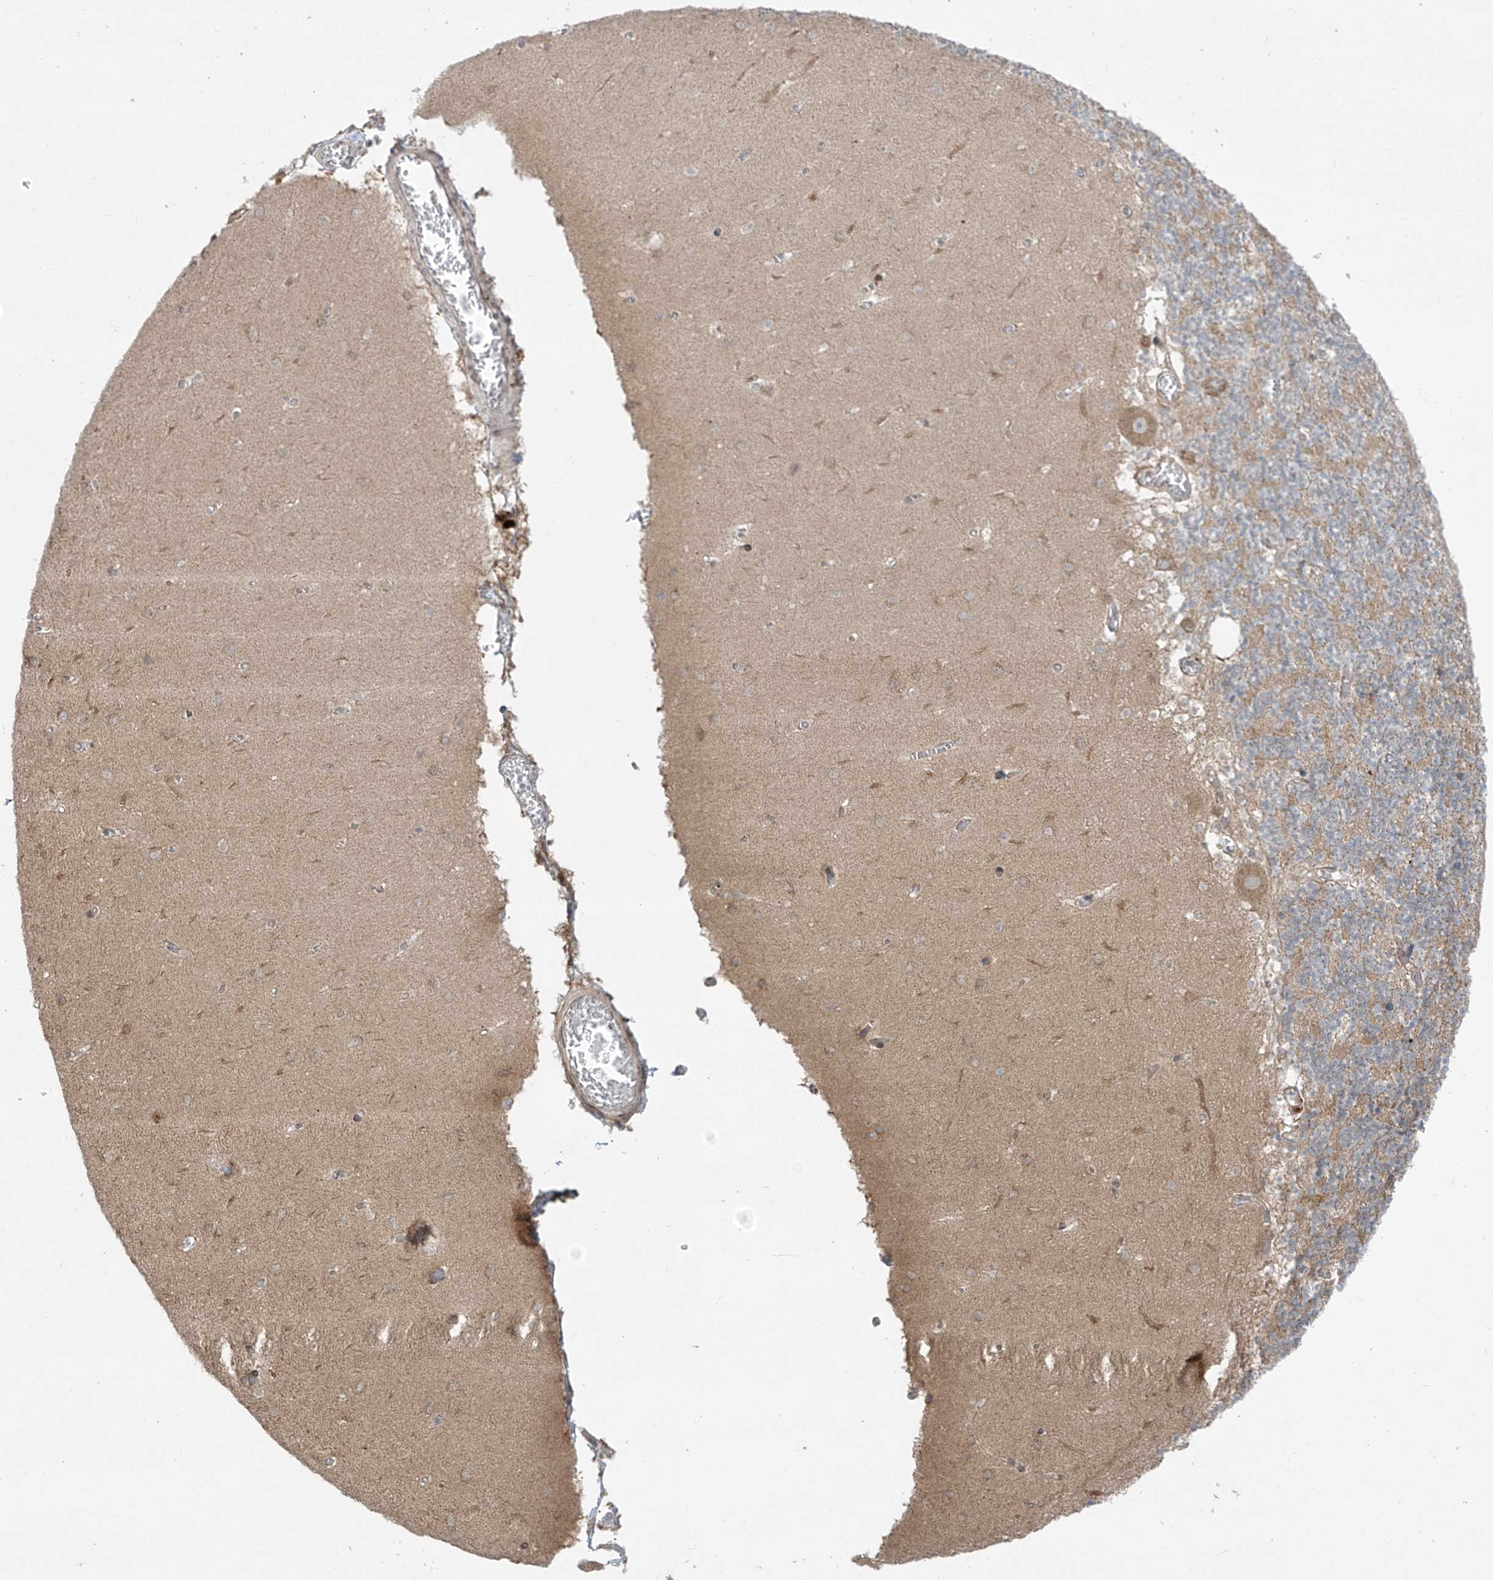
{"staining": {"intensity": "weak", "quantity": "25%-75%", "location": "cytoplasmic/membranous"}, "tissue": "cerebellum", "cell_type": "Cells in granular layer", "image_type": "normal", "snomed": [{"axis": "morphology", "description": "Normal tissue, NOS"}, {"axis": "topography", "description": "Cerebellum"}], "caption": "Approximately 25%-75% of cells in granular layer in normal cerebellum demonstrate weak cytoplasmic/membranous protein staining as visualized by brown immunohistochemical staining.", "gene": "PPAT", "patient": {"sex": "female", "age": 28}}